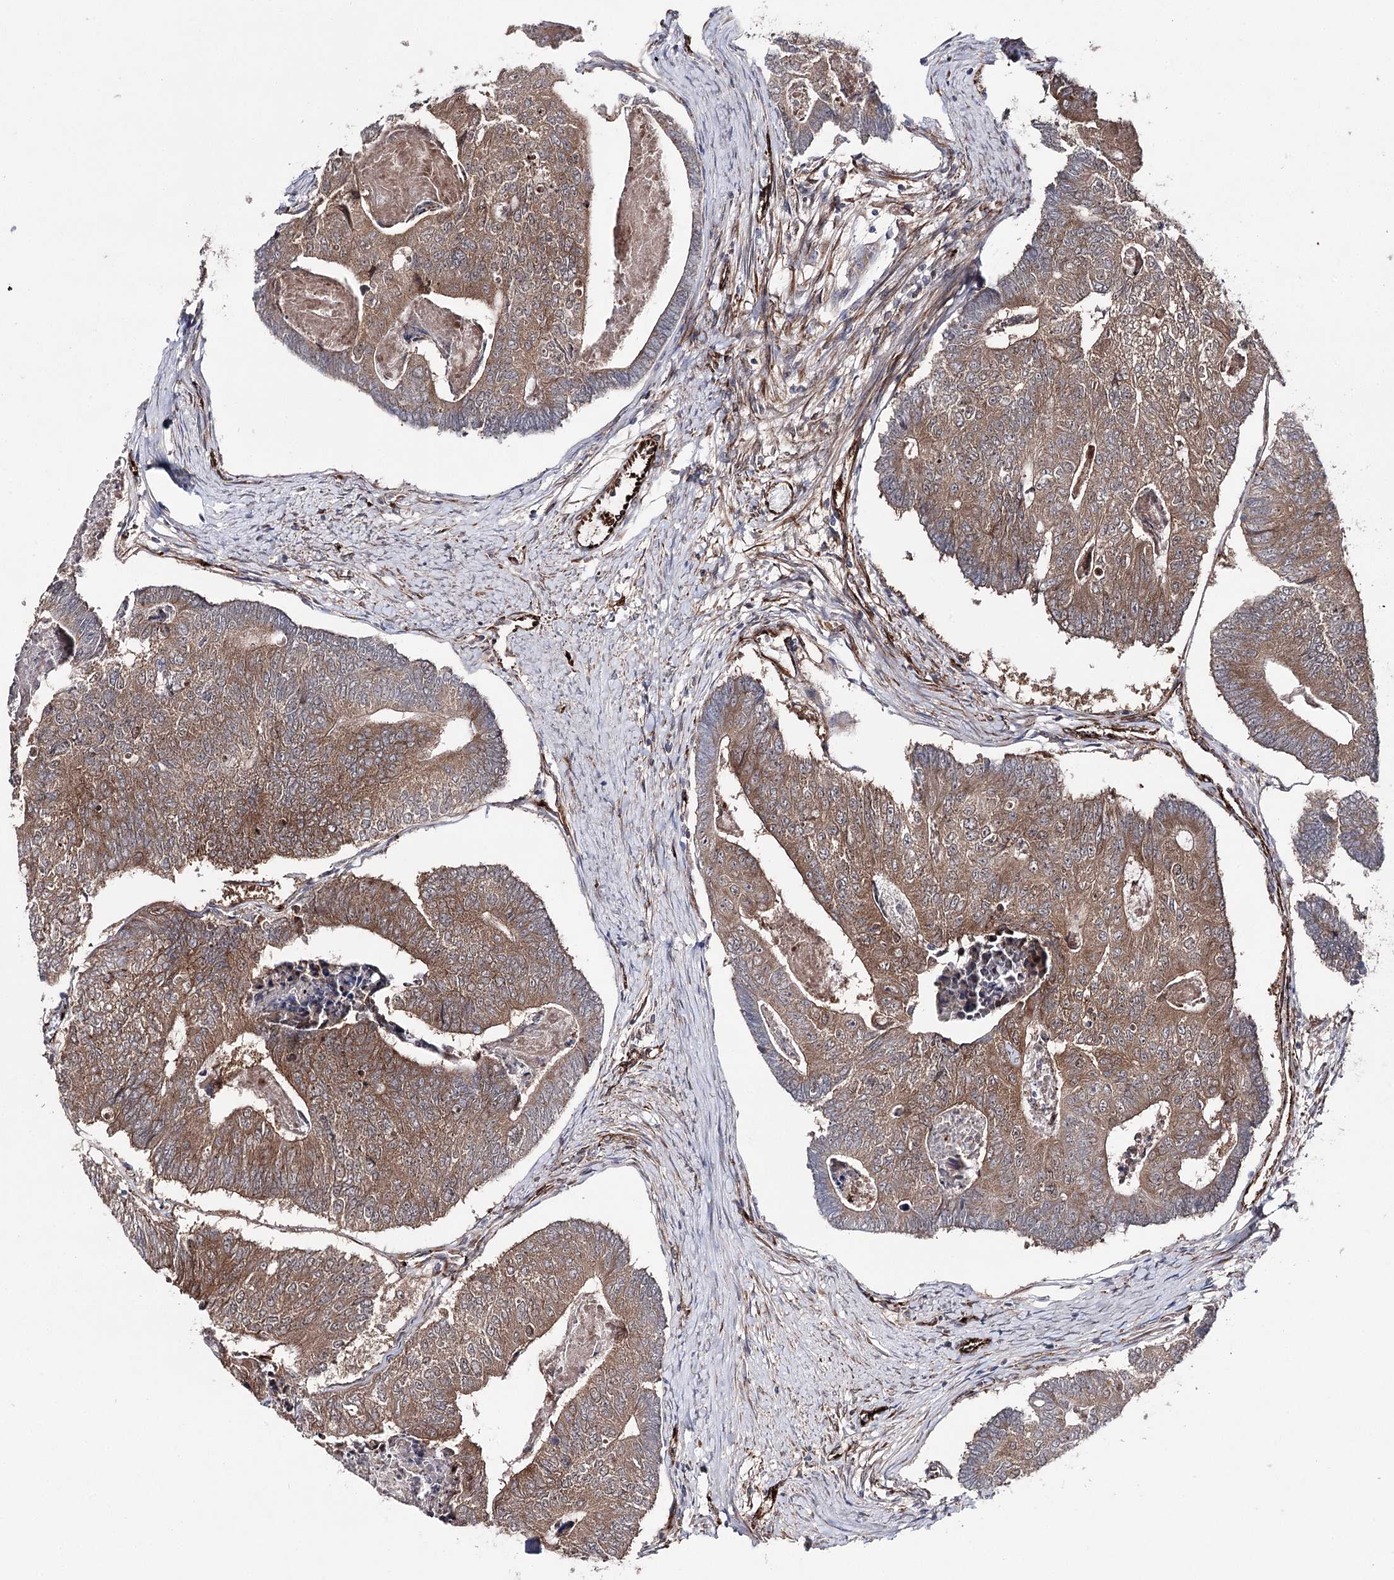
{"staining": {"intensity": "moderate", "quantity": ">75%", "location": "cytoplasmic/membranous"}, "tissue": "colorectal cancer", "cell_type": "Tumor cells", "image_type": "cancer", "snomed": [{"axis": "morphology", "description": "Adenocarcinoma, NOS"}, {"axis": "topography", "description": "Colon"}], "caption": "High-power microscopy captured an IHC image of colorectal cancer, revealing moderate cytoplasmic/membranous positivity in about >75% of tumor cells.", "gene": "MIB1", "patient": {"sex": "female", "age": 67}}